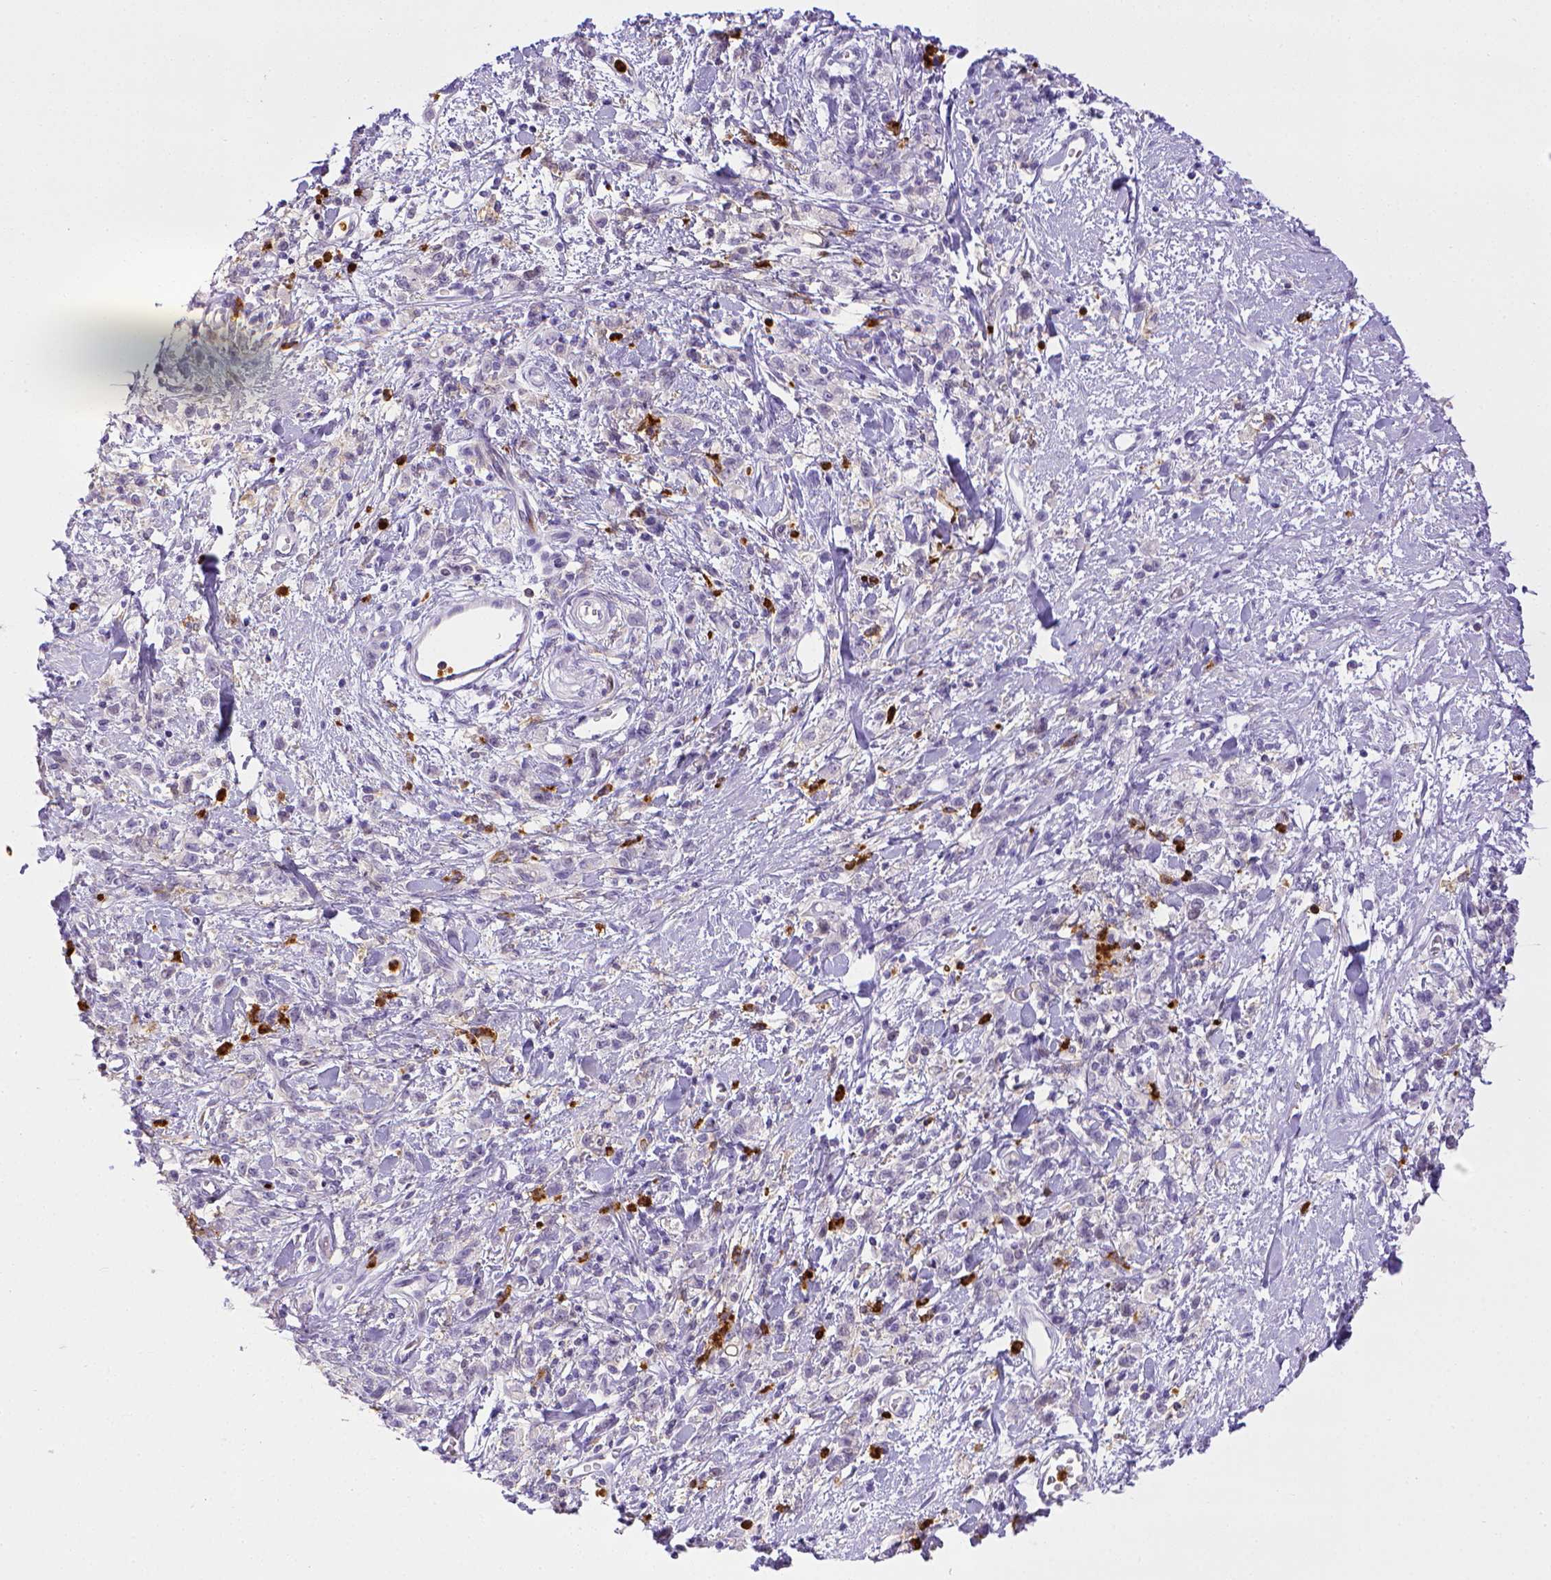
{"staining": {"intensity": "negative", "quantity": "none", "location": "none"}, "tissue": "stomach cancer", "cell_type": "Tumor cells", "image_type": "cancer", "snomed": [{"axis": "morphology", "description": "Adenocarcinoma, NOS"}, {"axis": "topography", "description": "Stomach"}], "caption": "High magnification brightfield microscopy of stomach cancer (adenocarcinoma) stained with DAB (3,3'-diaminobenzidine) (brown) and counterstained with hematoxylin (blue): tumor cells show no significant positivity.", "gene": "ITGAM", "patient": {"sex": "male", "age": 77}}